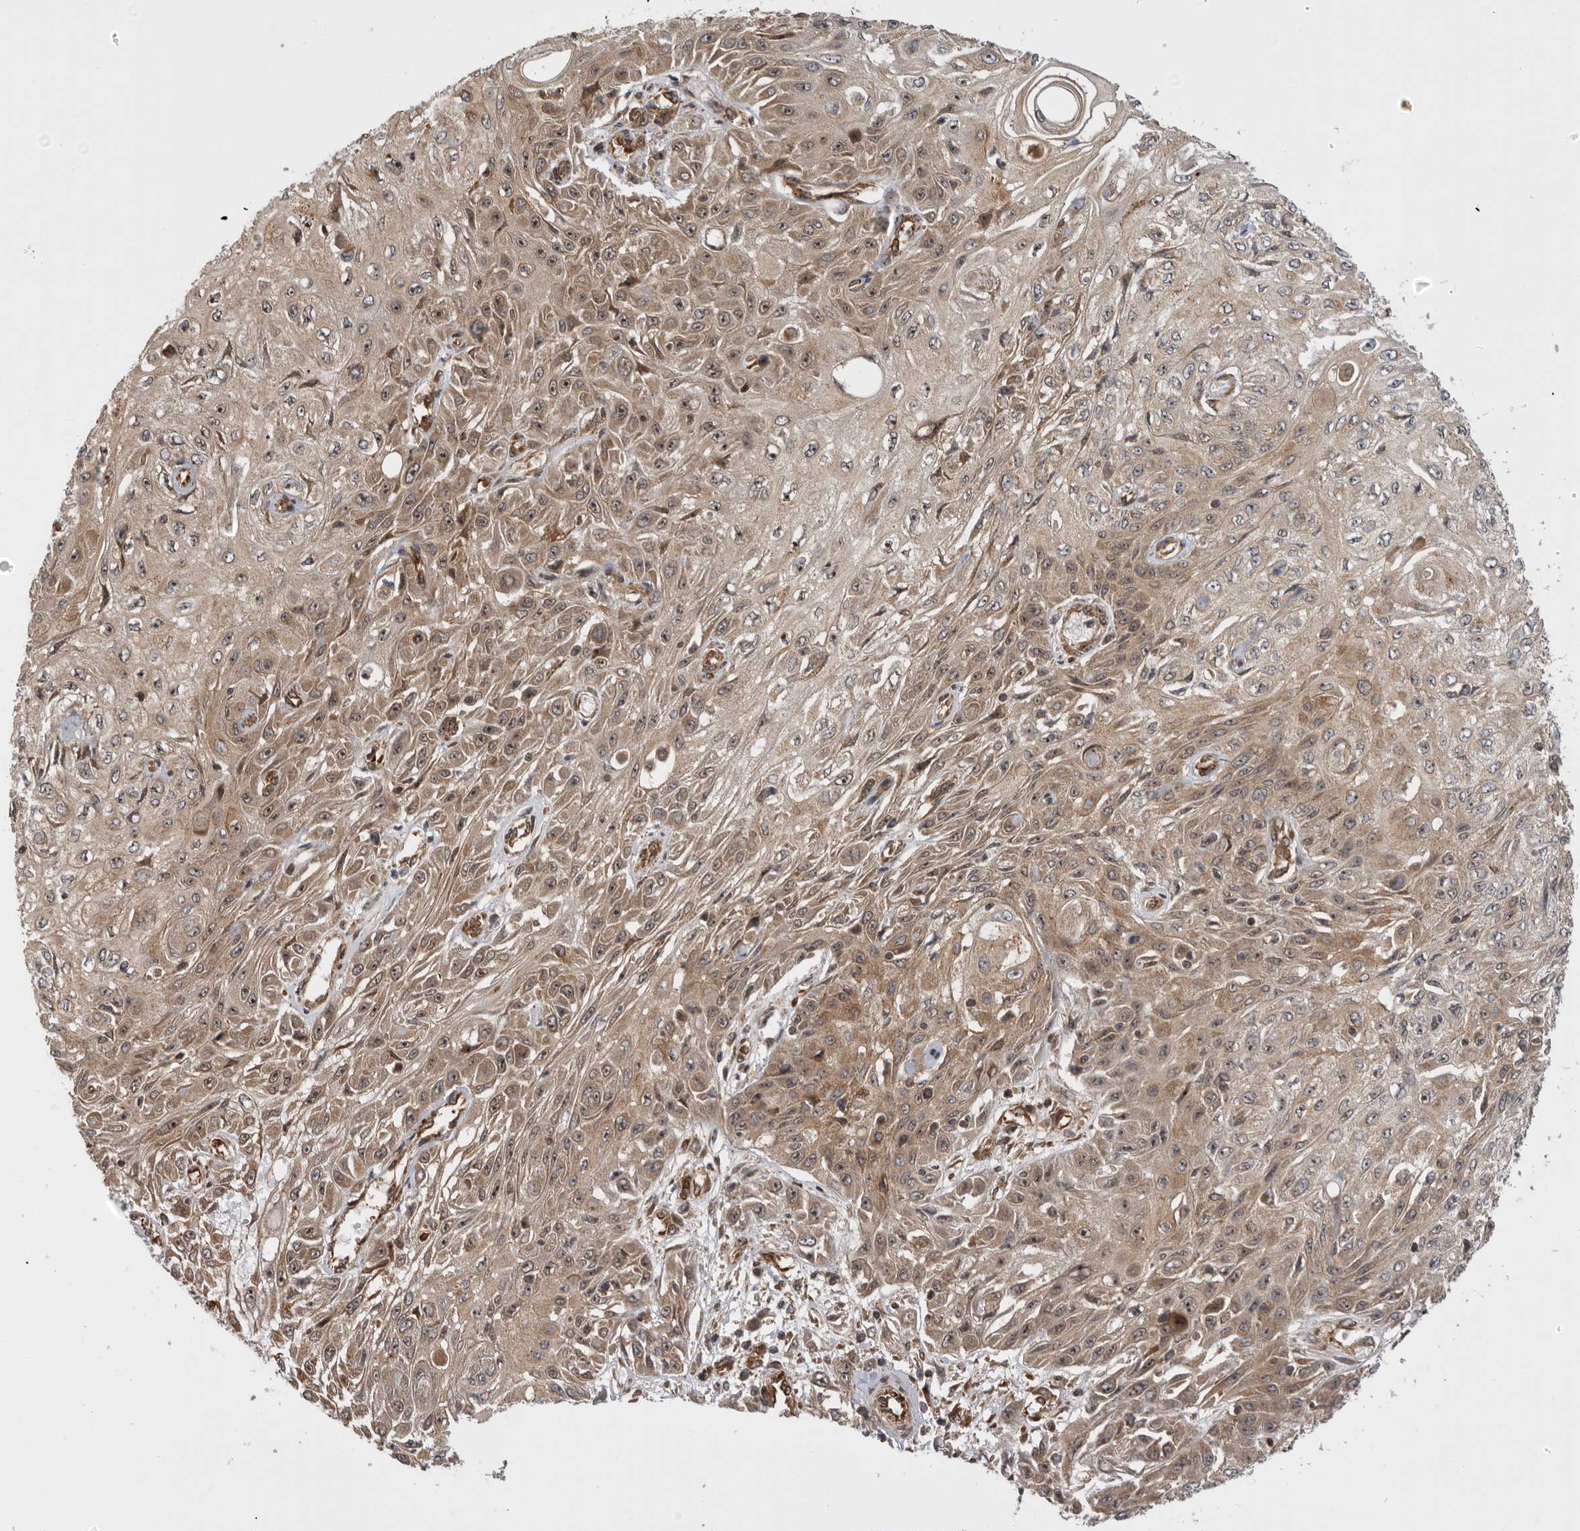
{"staining": {"intensity": "moderate", "quantity": ">75%", "location": "cytoplasmic/membranous,nuclear"}, "tissue": "skin cancer", "cell_type": "Tumor cells", "image_type": "cancer", "snomed": [{"axis": "morphology", "description": "Squamous cell carcinoma, NOS"}, {"axis": "morphology", "description": "Squamous cell carcinoma, metastatic, NOS"}, {"axis": "topography", "description": "Skin"}, {"axis": "topography", "description": "Lymph node"}], "caption": "Immunohistochemistry micrograph of neoplastic tissue: human skin cancer stained using immunohistochemistry (IHC) exhibits medium levels of moderate protein expression localized specifically in the cytoplasmic/membranous and nuclear of tumor cells, appearing as a cytoplasmic/membranous and nuclear brown color.", "gene": "DHDDS", "patient": {"sex": "male", "age": 75}}